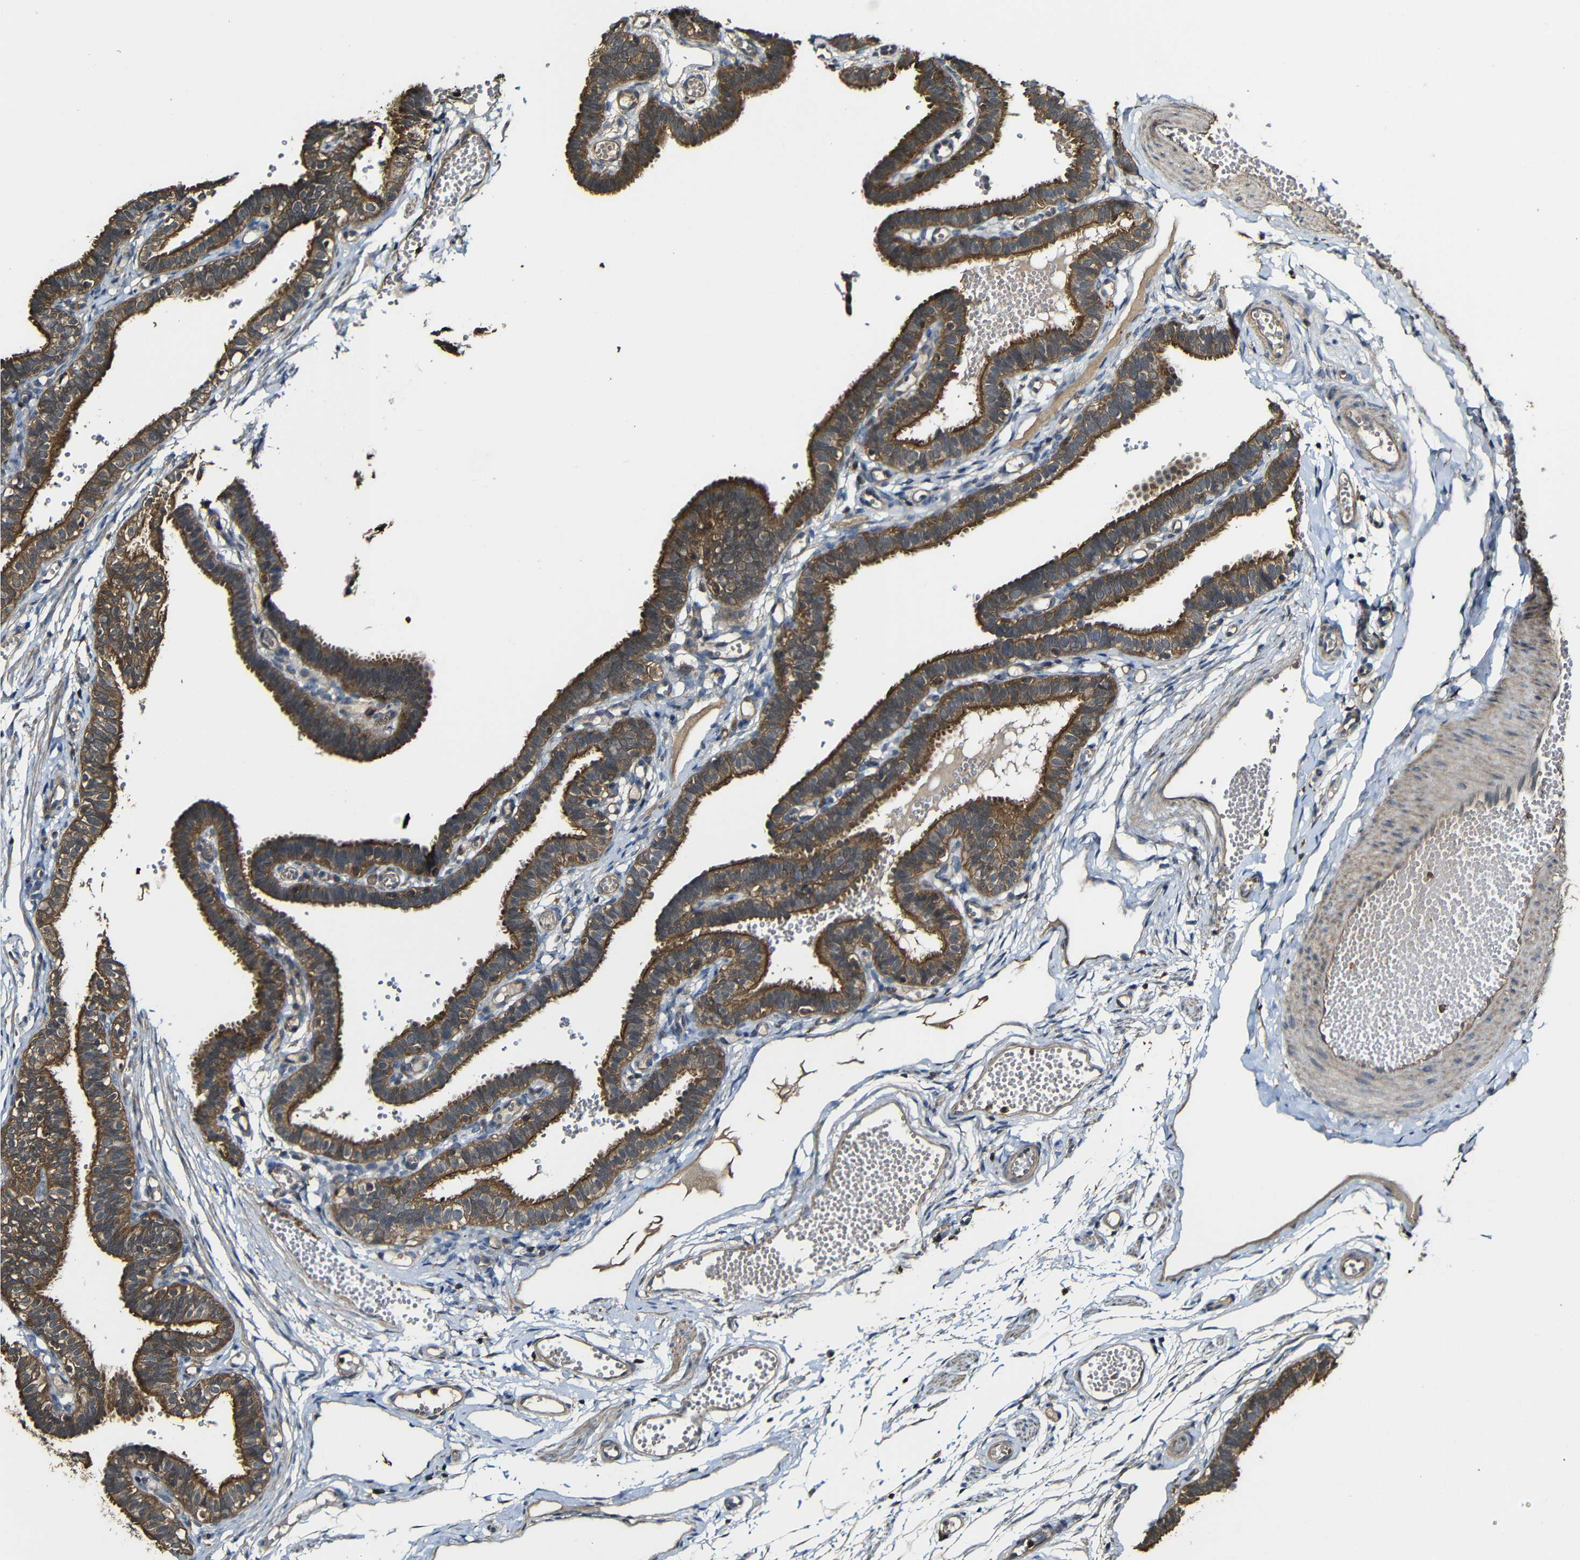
{"staining": {"intensity": "strong", "quantity": ">75%", "location": "cytoplasmic/membranous"}, "tissue": "fallopian tube", "cell_type": "Glandular cells", "image_type": "normal", "snomed": [{"axis": "morphology", "description": "Normal tissue, NOS"}, {"axis": "topography", "description": "Fallopian tube"}, {"axis": "topography", "description": "Placenta"}], "caption": "The histopathology image displays a brown stain indicating the presence of a protein in the cytoplasmic/membranous of glandular cells in fallopian tube. The protein of interest is stained brown, and the nuclei are stained in blue (DAB (3,3'-diaminobenzidine) IHC with brightfield microscopy, high magnification).", "gene": "CASP8", "patient": {"sex": "female", "age": 34}}